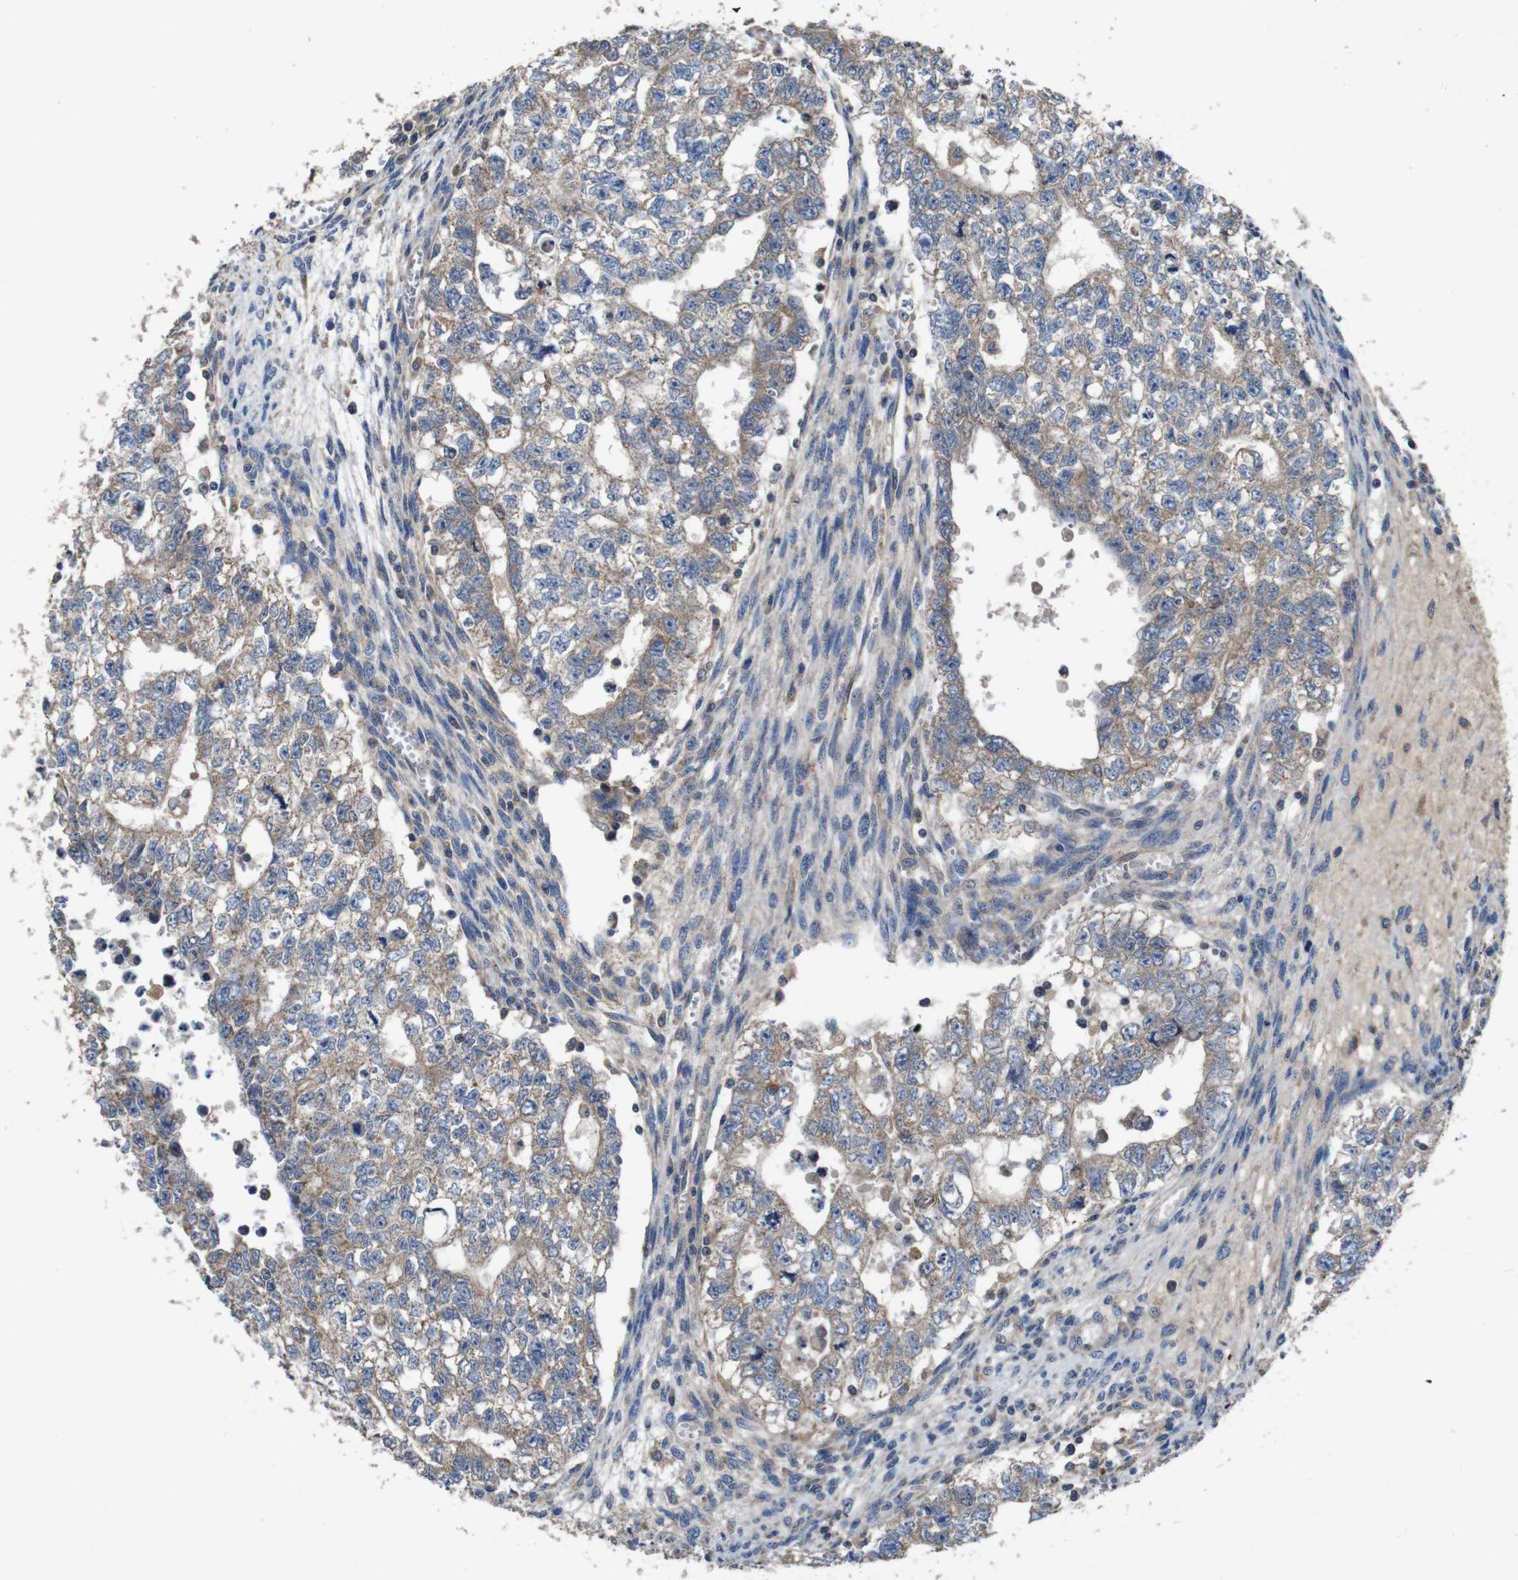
{"staining": {"intensity": "weak", "quantity": ">75%", "location": "cytoplasmic/membranous"}, "tissue": "testis cancer", "cell_type": "Tumor cells", "image_type": "cancer", "snomed": [{"axis": "morphology", "description": "Seminoma, NOS"}, {"axis": "morphology", "description": "Carcinoma, Embryonal, NOS"}, {"axis": "topography", "description": "Testis"}], "caption": "There is low levels of weak cytoplasmic/membranous expression in tumor cells of embryonal carcinoma (testis), as demonstrated by immunohistochemical staining (brown color).", "gene": "GLIPR1", "patient": {"sex": "male", "age": 38}}